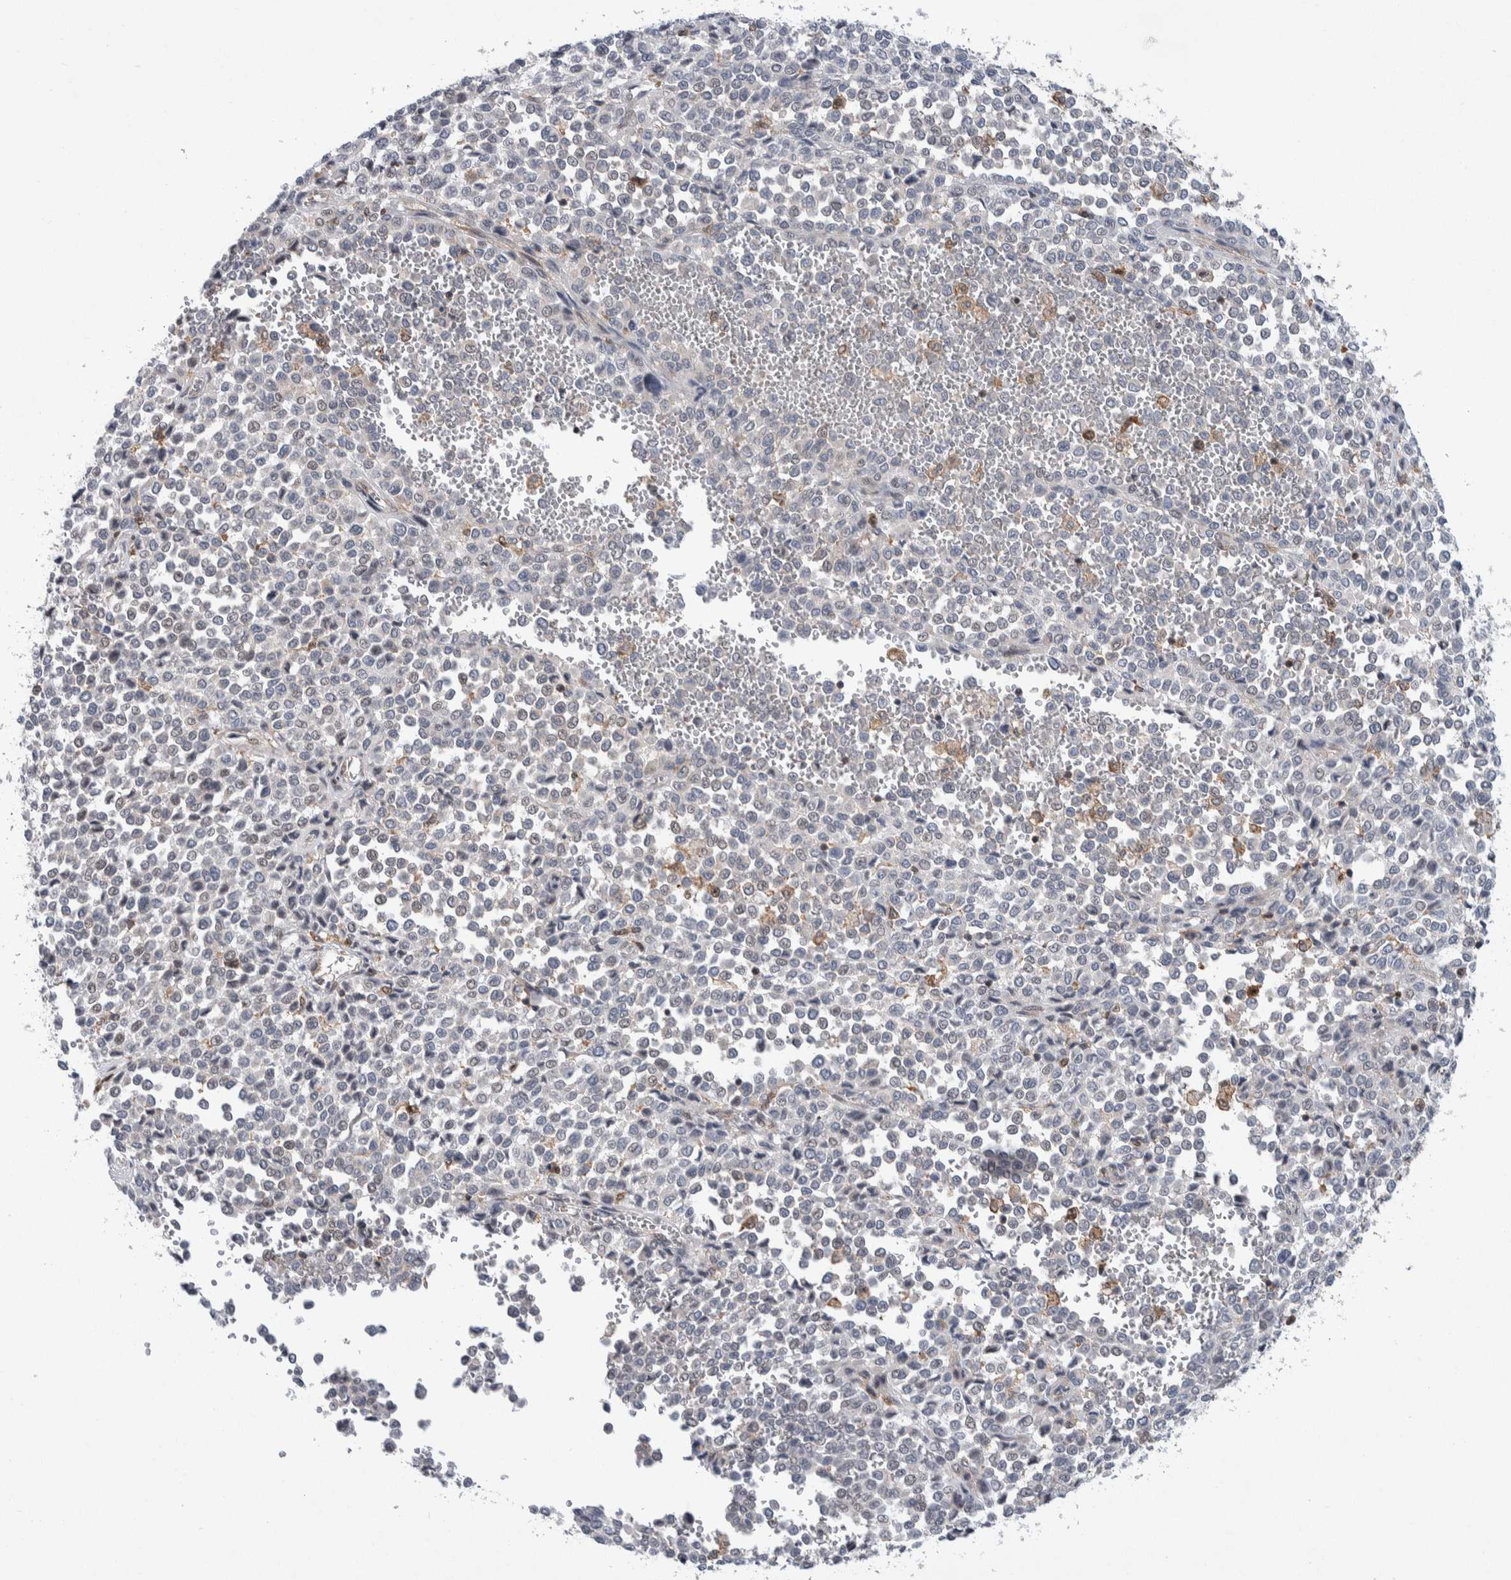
{"staining": {"intensity": "negative", "quantity": "none", "location": "none"}, "tissue": "melanoma", "cell_type": "Tumor cells", "image_type": "cancer", "snomed": [{"axis": "morphology", "description": "Malignant melanoma, Metastatic site"}, {"axis": "topography", "description": "Pancreas"}], "caption": "The histopathology image shows no significant expression in tumor cells of malignant melanoma (metastatic site). Brightfield microscopy of immunohistochemistry stained with DAB (brown) and hematoxylin (blue), captured at high magnification.", "gene": "PTPA", "patient": {"sex": "female", "age": 30}}